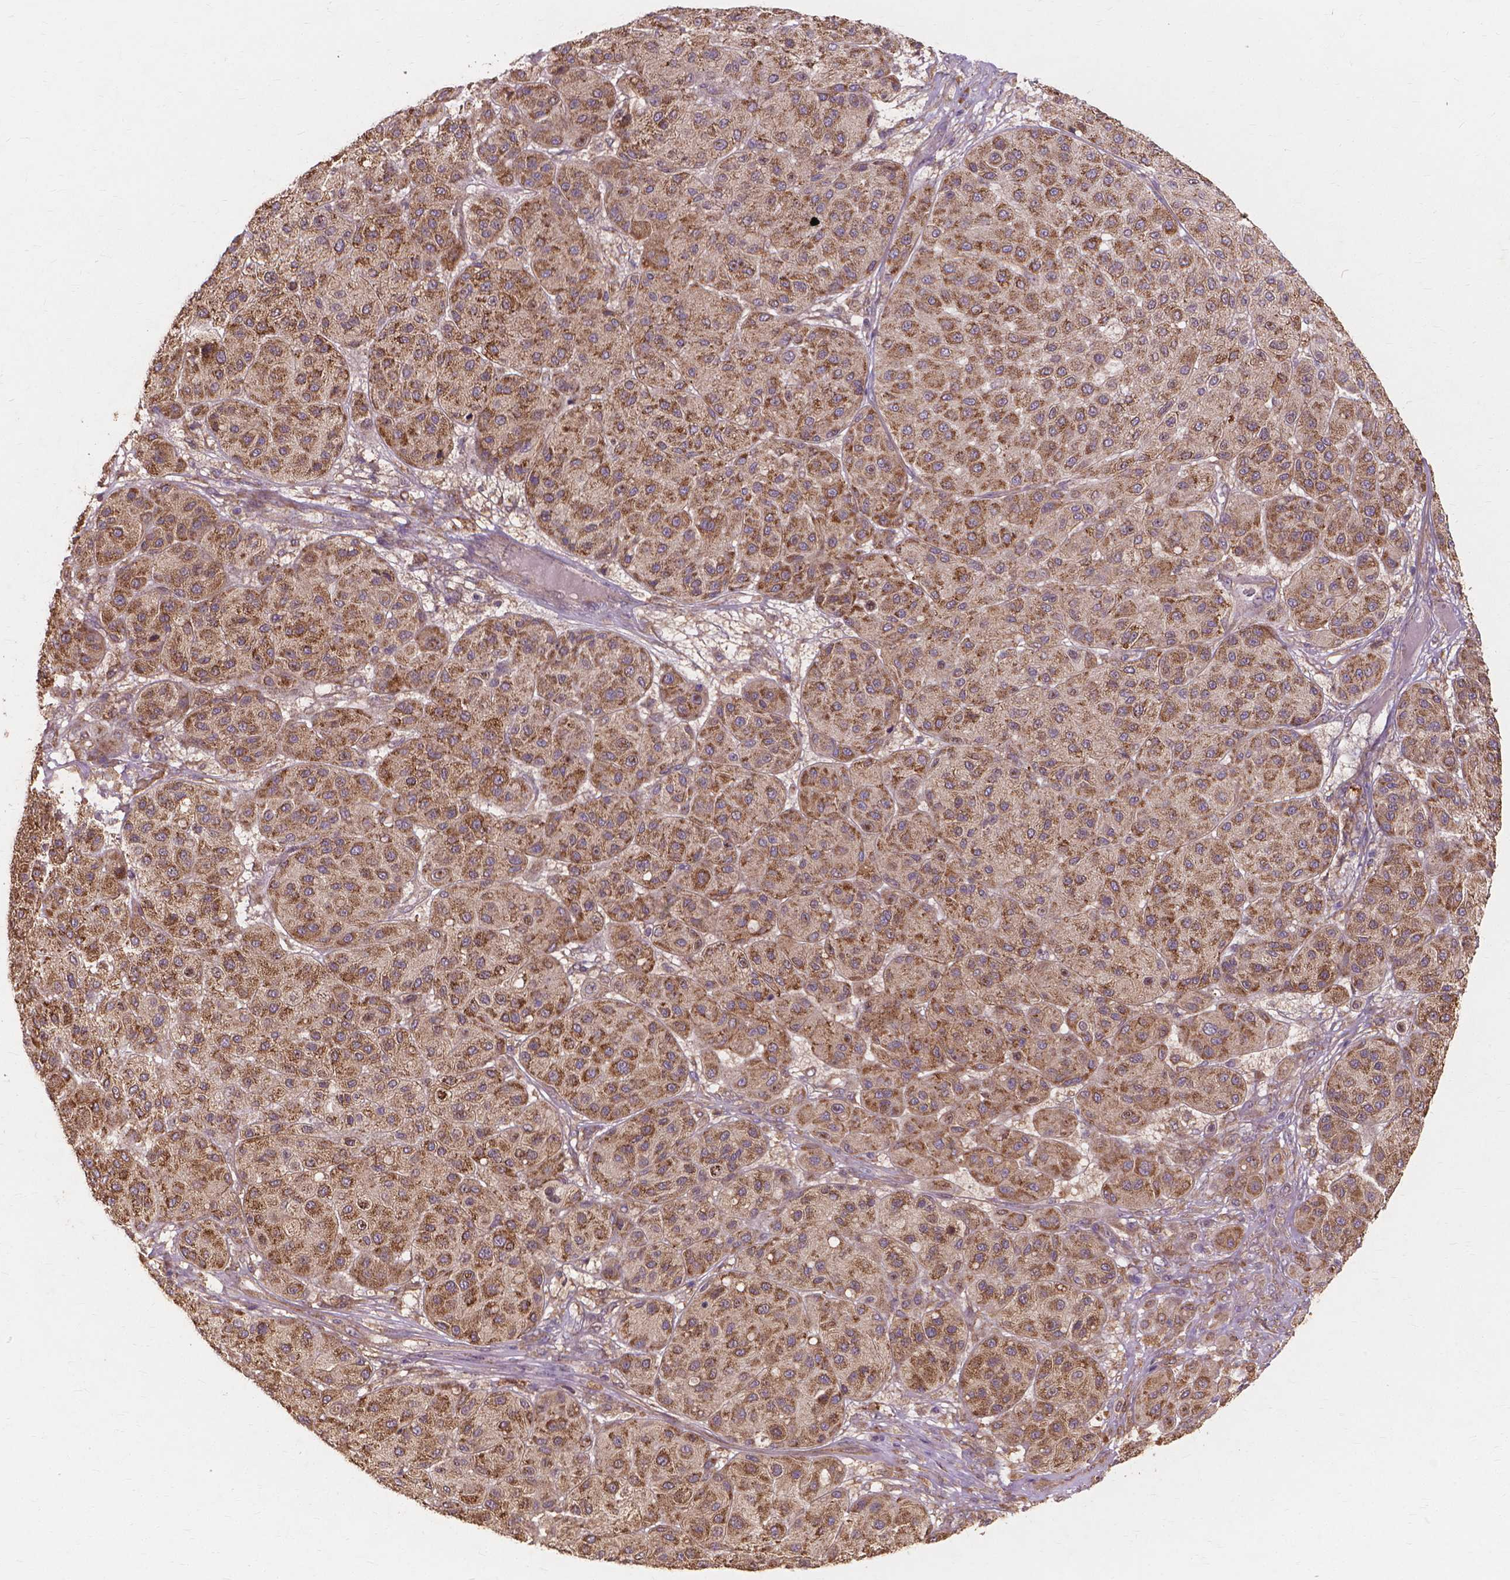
{"staining": {"intensity": "moderate", "quantity": ">75%", "location": "cytoplasmic/membranous"}, "tissue": "melanoma", "cell_type": "Tumor cells", "image_type": "cancer", "snomed": [{"axis": "morphology", "description": "Malignant melanoma, Metastatic site"}, {"axis": "topography", "description": "Smooth muscle"}], "caption": "Protein staining by immunohistochemistry exhibits moderate cytoplasmic/membranous expression in about >75% of tumor cells in malignant melanoma (metastatic site).", "gene": "TAB2", "patient": {"sex": "male", "age": 41}}